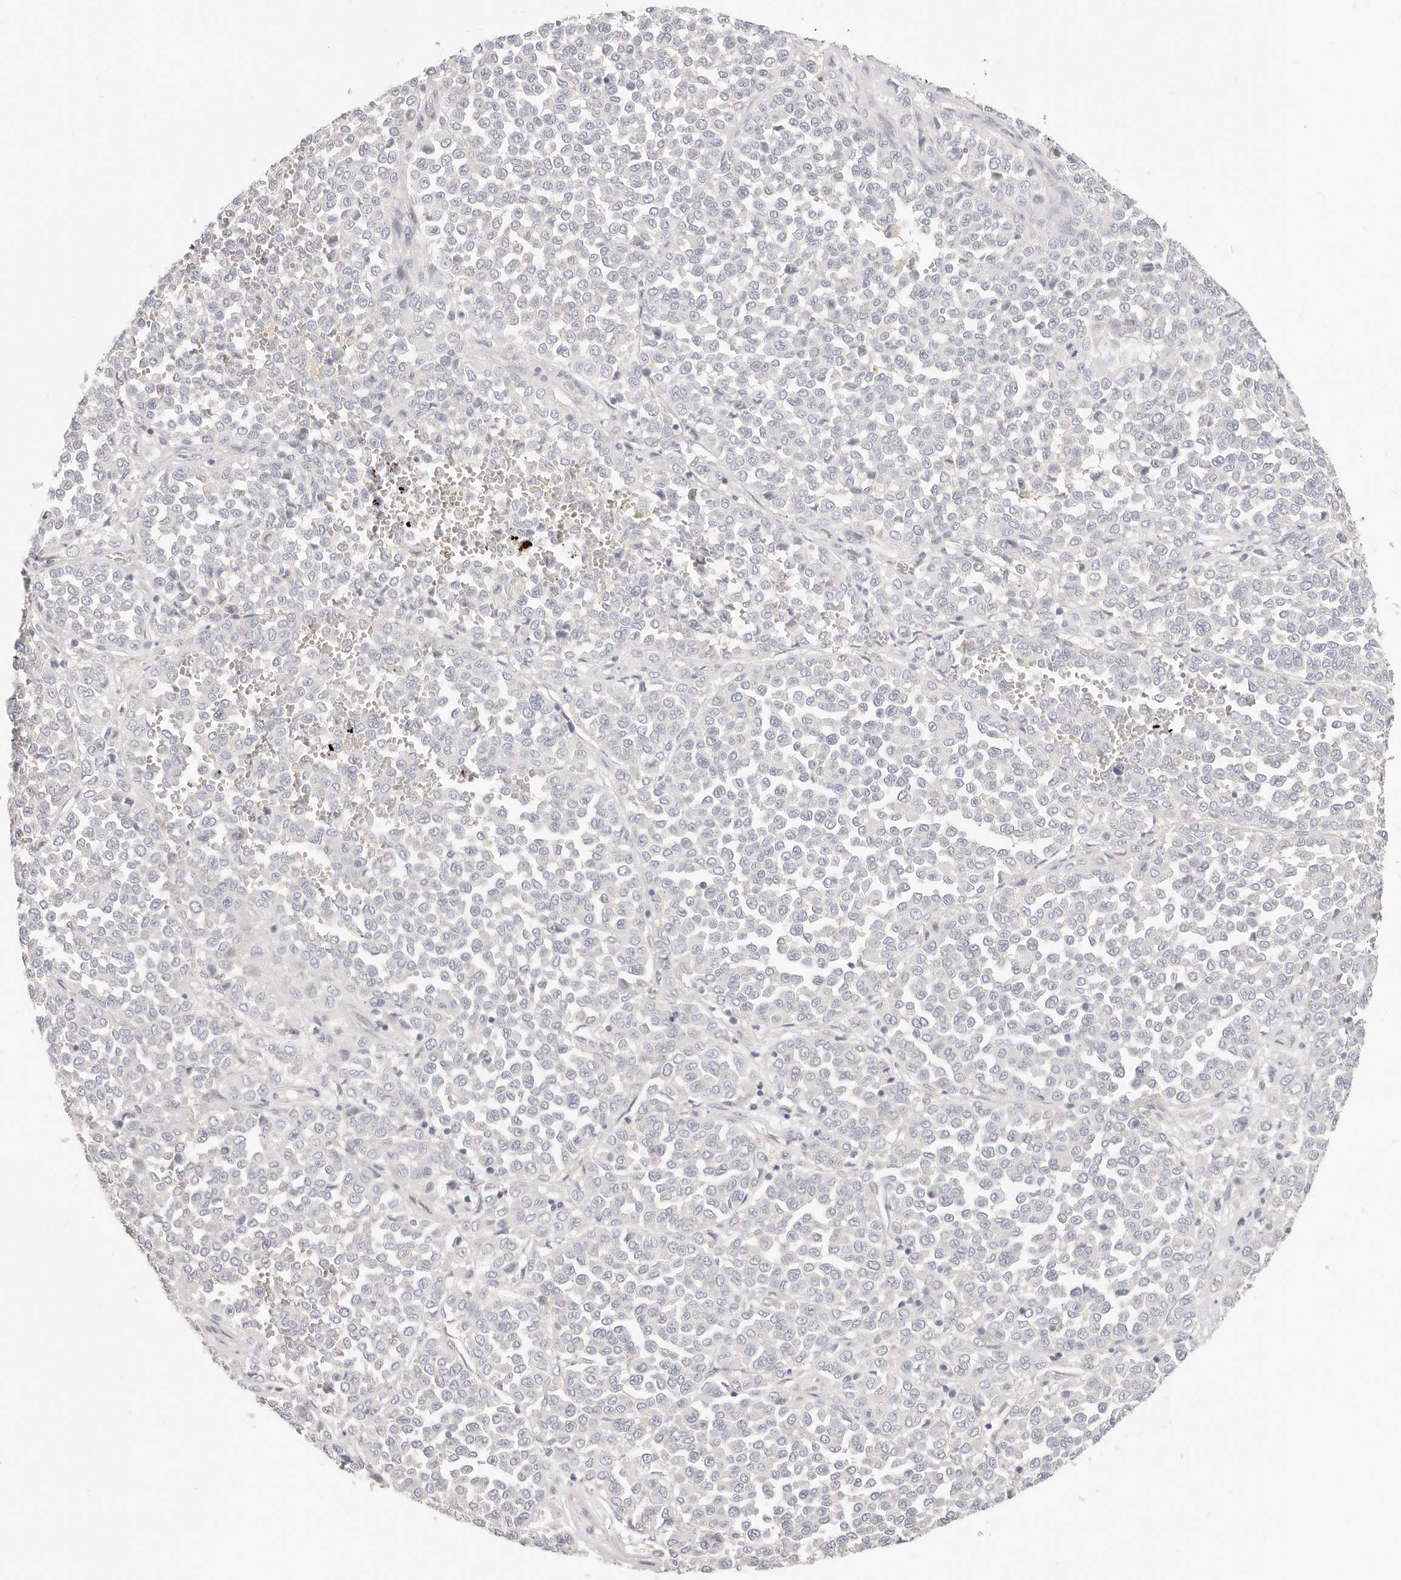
{"staining": {"intensity": "negative", "quantity": "none", "location": "none"}, "tissue": "melanoma", "cell_type": "Tumor cells", "image_type": "cancer", "snomed": [{"axis": "morphology", "description": "Malignant melanoma, Metastatic site"}, {"axis": "topography", "description": "Pancreas"}], "caption": "Image shows no protein staining in tumor cells of malignant melanoma (metastatic site) tissue.", "gene": "DTNBP1", "patient": {"sex": "female", "age": 30}}